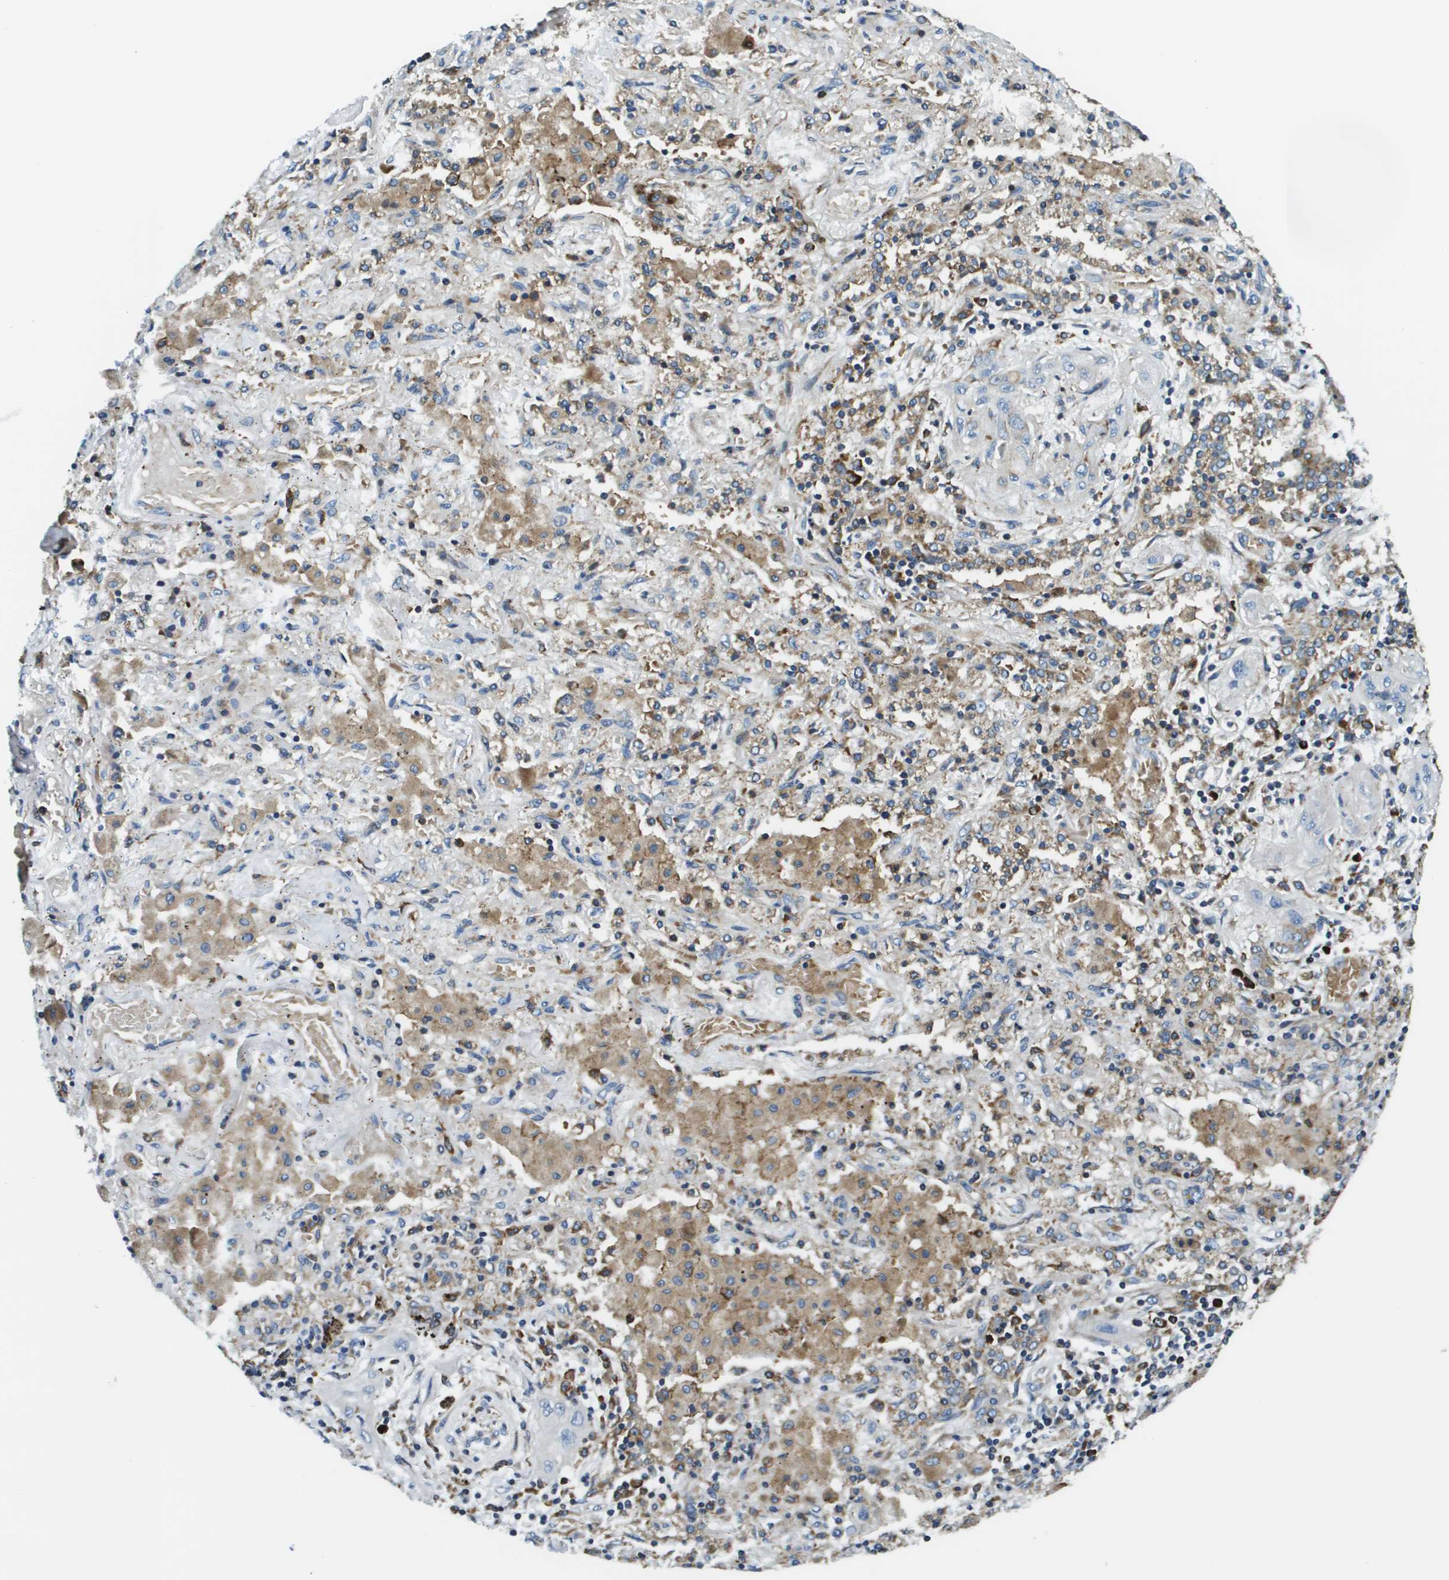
{"staining": {"intensity": "moderate", "quantity": "<25%", "location": "cytoplasmic/membranous"}, "tissue": "lung cancer", "cell_type": "Tumor cells", "image_type": "cancer", "snomed": [{"axis": "morphology", "description": "Squamous cell carcinoma, NOS"}, {"axis": "topography", "description": "Lung"}], "caption": "Protein analysis of lung cancer (squamous cell carcinoma) tissue shows moderate cytoplasmic/membranous expression in approximately <25% of tumor cells.", "gene": "CNPY3", "patient": {"sex": "female", "age": 47}}